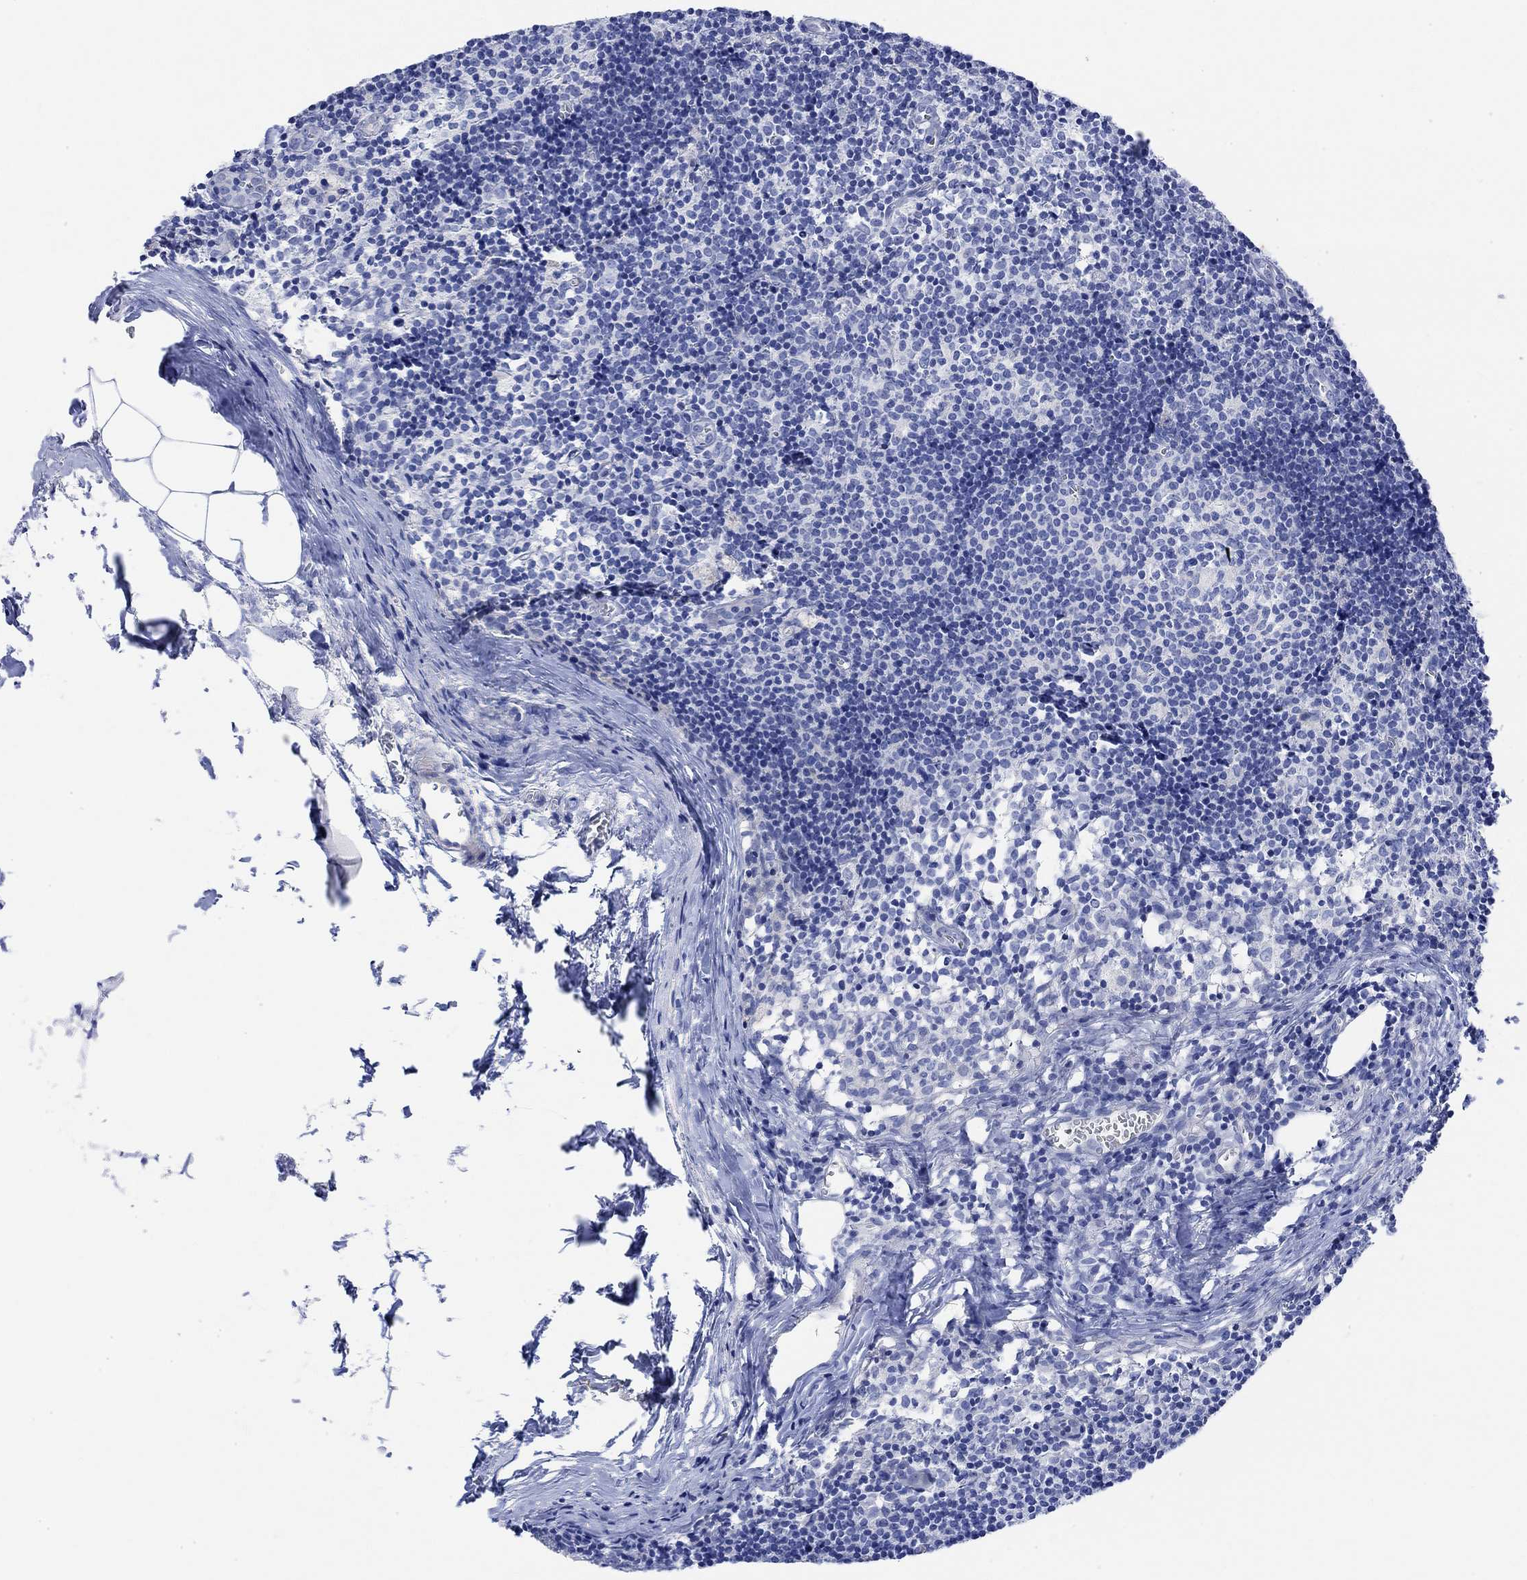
{"staining": {"intensity": "negative", "quantity": "none", "location": "none"}, "tissue": "lymph node", "cell_type": "Germinal center cells", "image_type": "normal", "snomed": [{"axis": "morphology", "description": "Normal tissue, NOS"}, {"axis": "topography", "description": "Lymph node"}], "caption": "Germinal center cells are negative for brown protein staining in normal lymph node. (DAB (3,3'-diaminobenzidine) IHC, high magnification).", "gene": "TLDC2", "patient": {"sex": "female", "age": 52}}